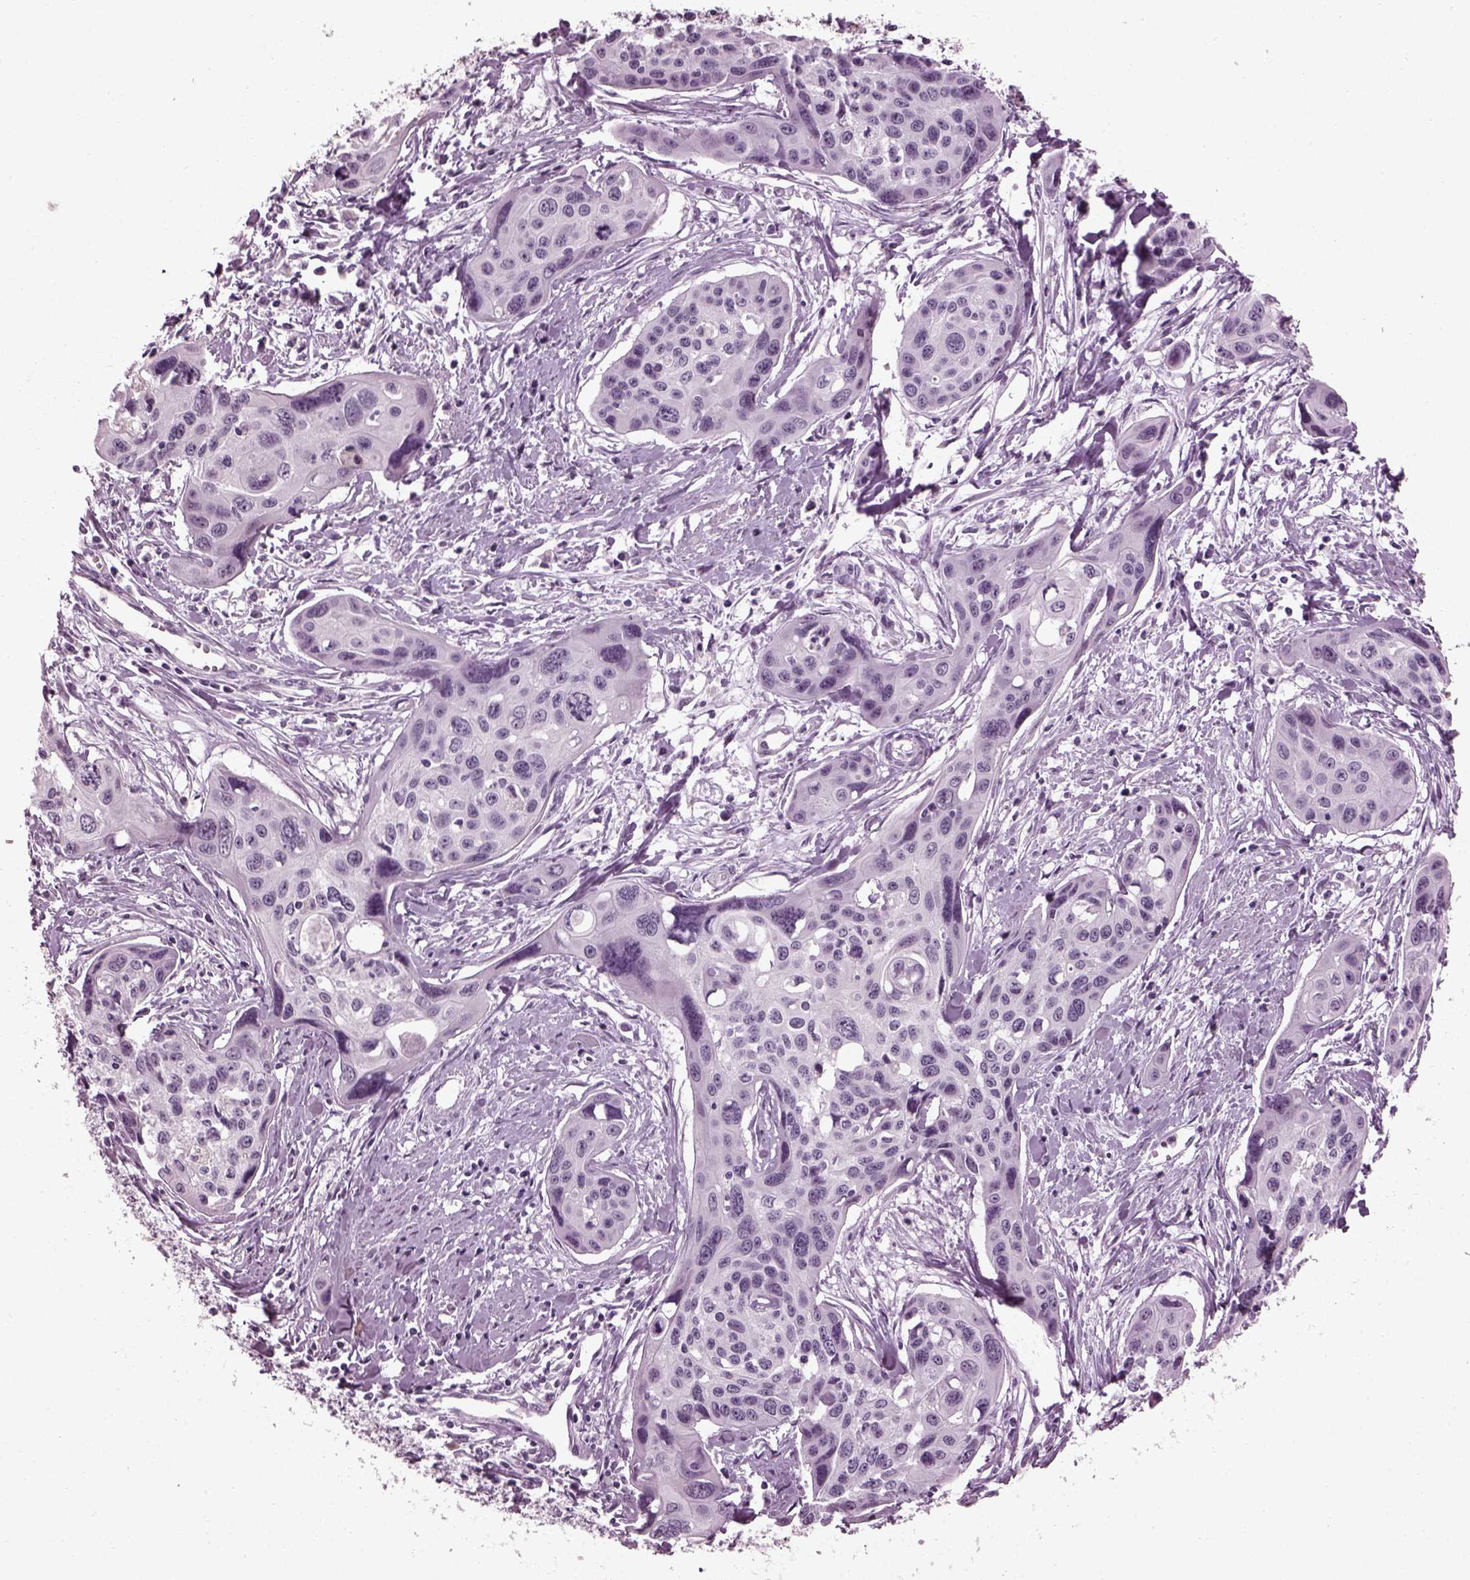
{"staining": {"intensity": "negative", "quantity": "none", "location": "none"}, "tissue": "cervical cancer", "cell_type": "Tumor cells", "image_type": "cancer", "snomed": [{"axis": "morphology", "description": "Squamous cell carcinoma, NOS"}, {"axis": "topography", "description": "Cervix"}], "caption": "Protein analysis of squamous cell carcinoma (cervical) demonstrates no significant expression in tumor cells.", "gene": "SLC6A17", "patient": {"sex": "female", "age": 31}}